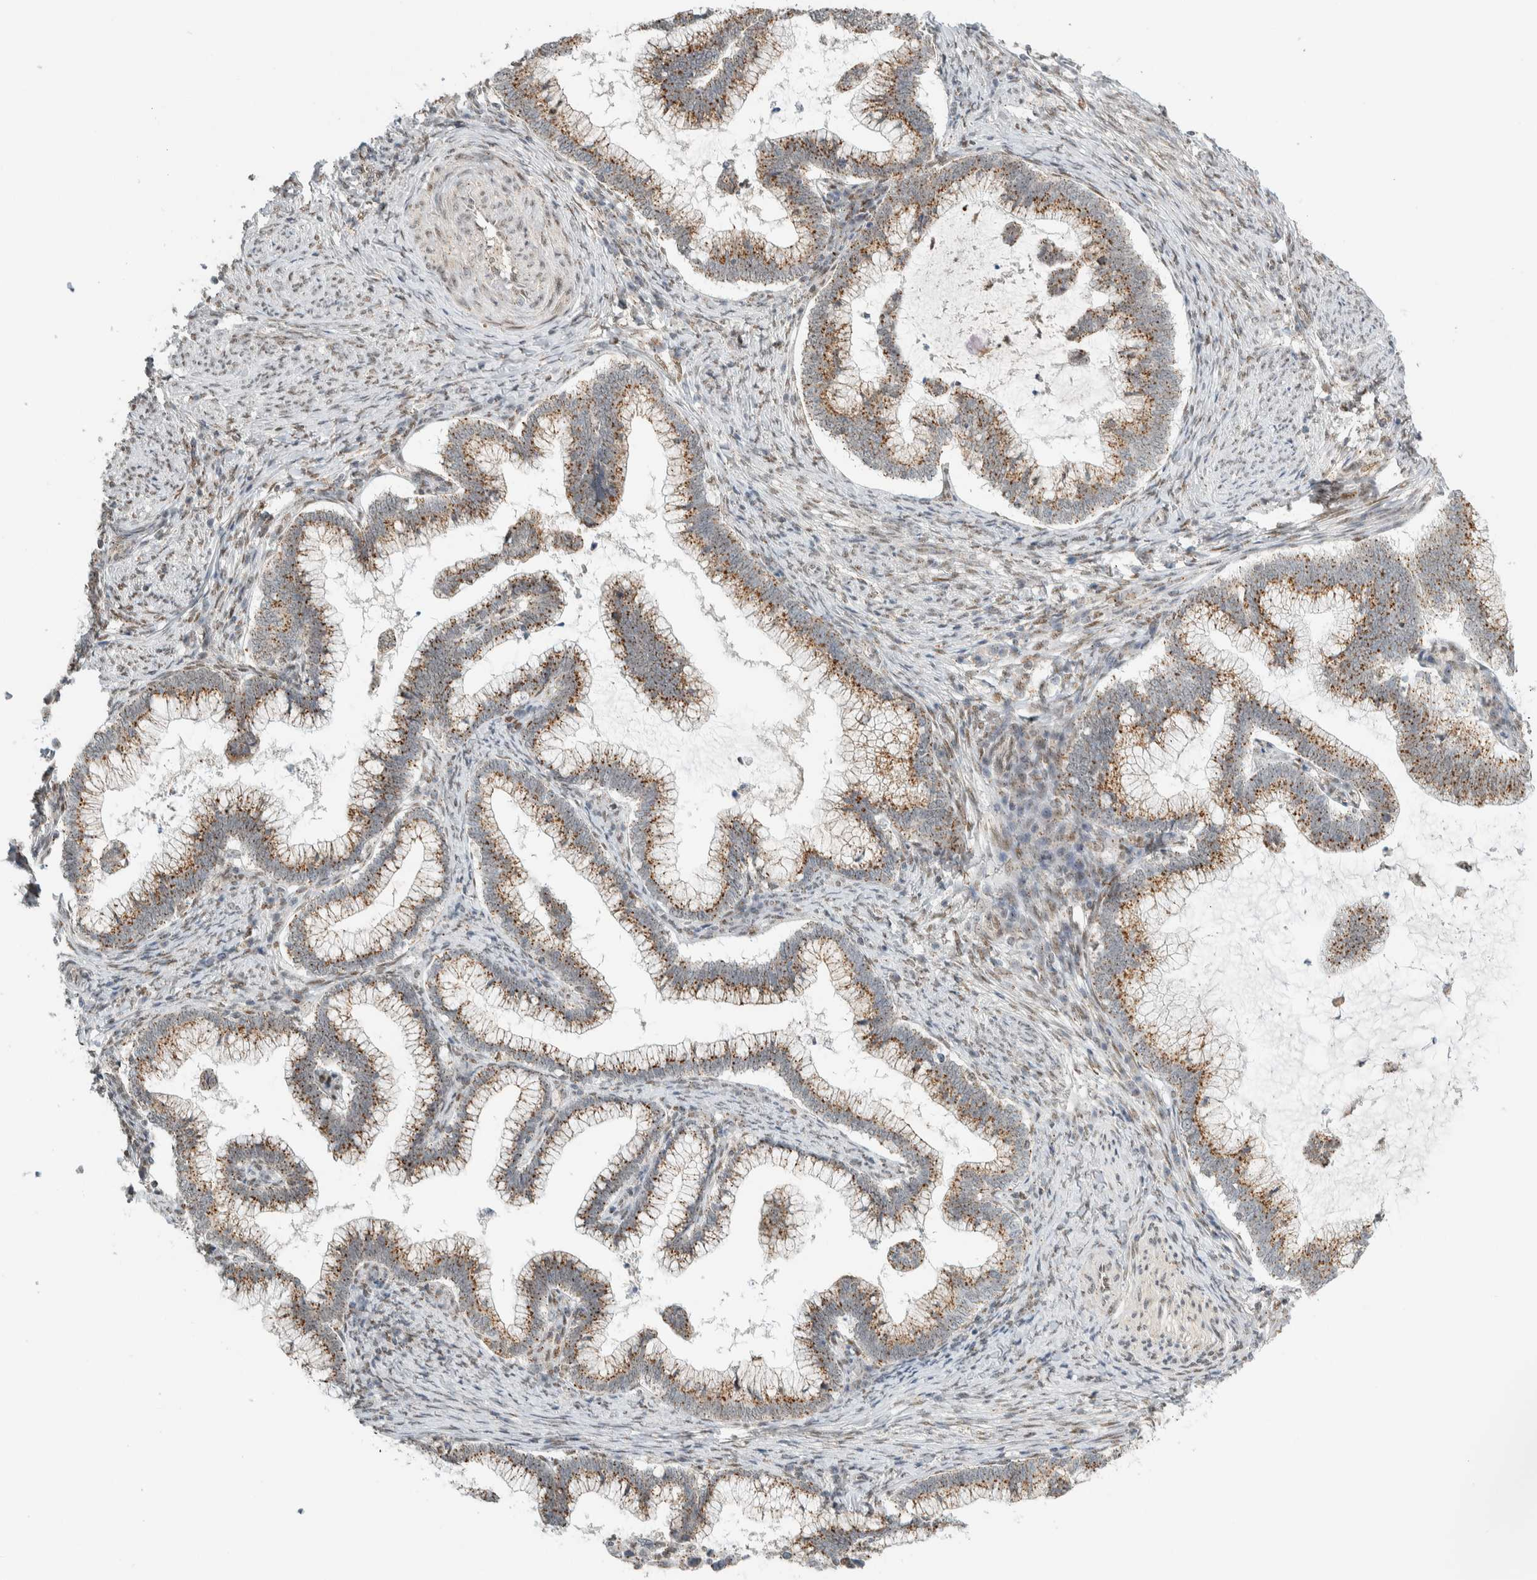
{"staining": {"intensity": "moderate", "quantity": ">75%", "location": "cytoplasmic/membranous"}, "tissue": "cervical cancer", "cell_type": "Tumor cells", "image_type": "cancer", "snomed": [{"axis": "morphology", "description": "Adenocarcinoma, NOS"}, {"axis": "topography", "description": "Cervix"}], "caption": "An image of cervical adenocarcinoma stained for a protein exhibits moderate cytoplasmic/membranous brown staining in tumor cells.", "gene": "TFE3", "patient": {"sex": "female", "age": 36}}